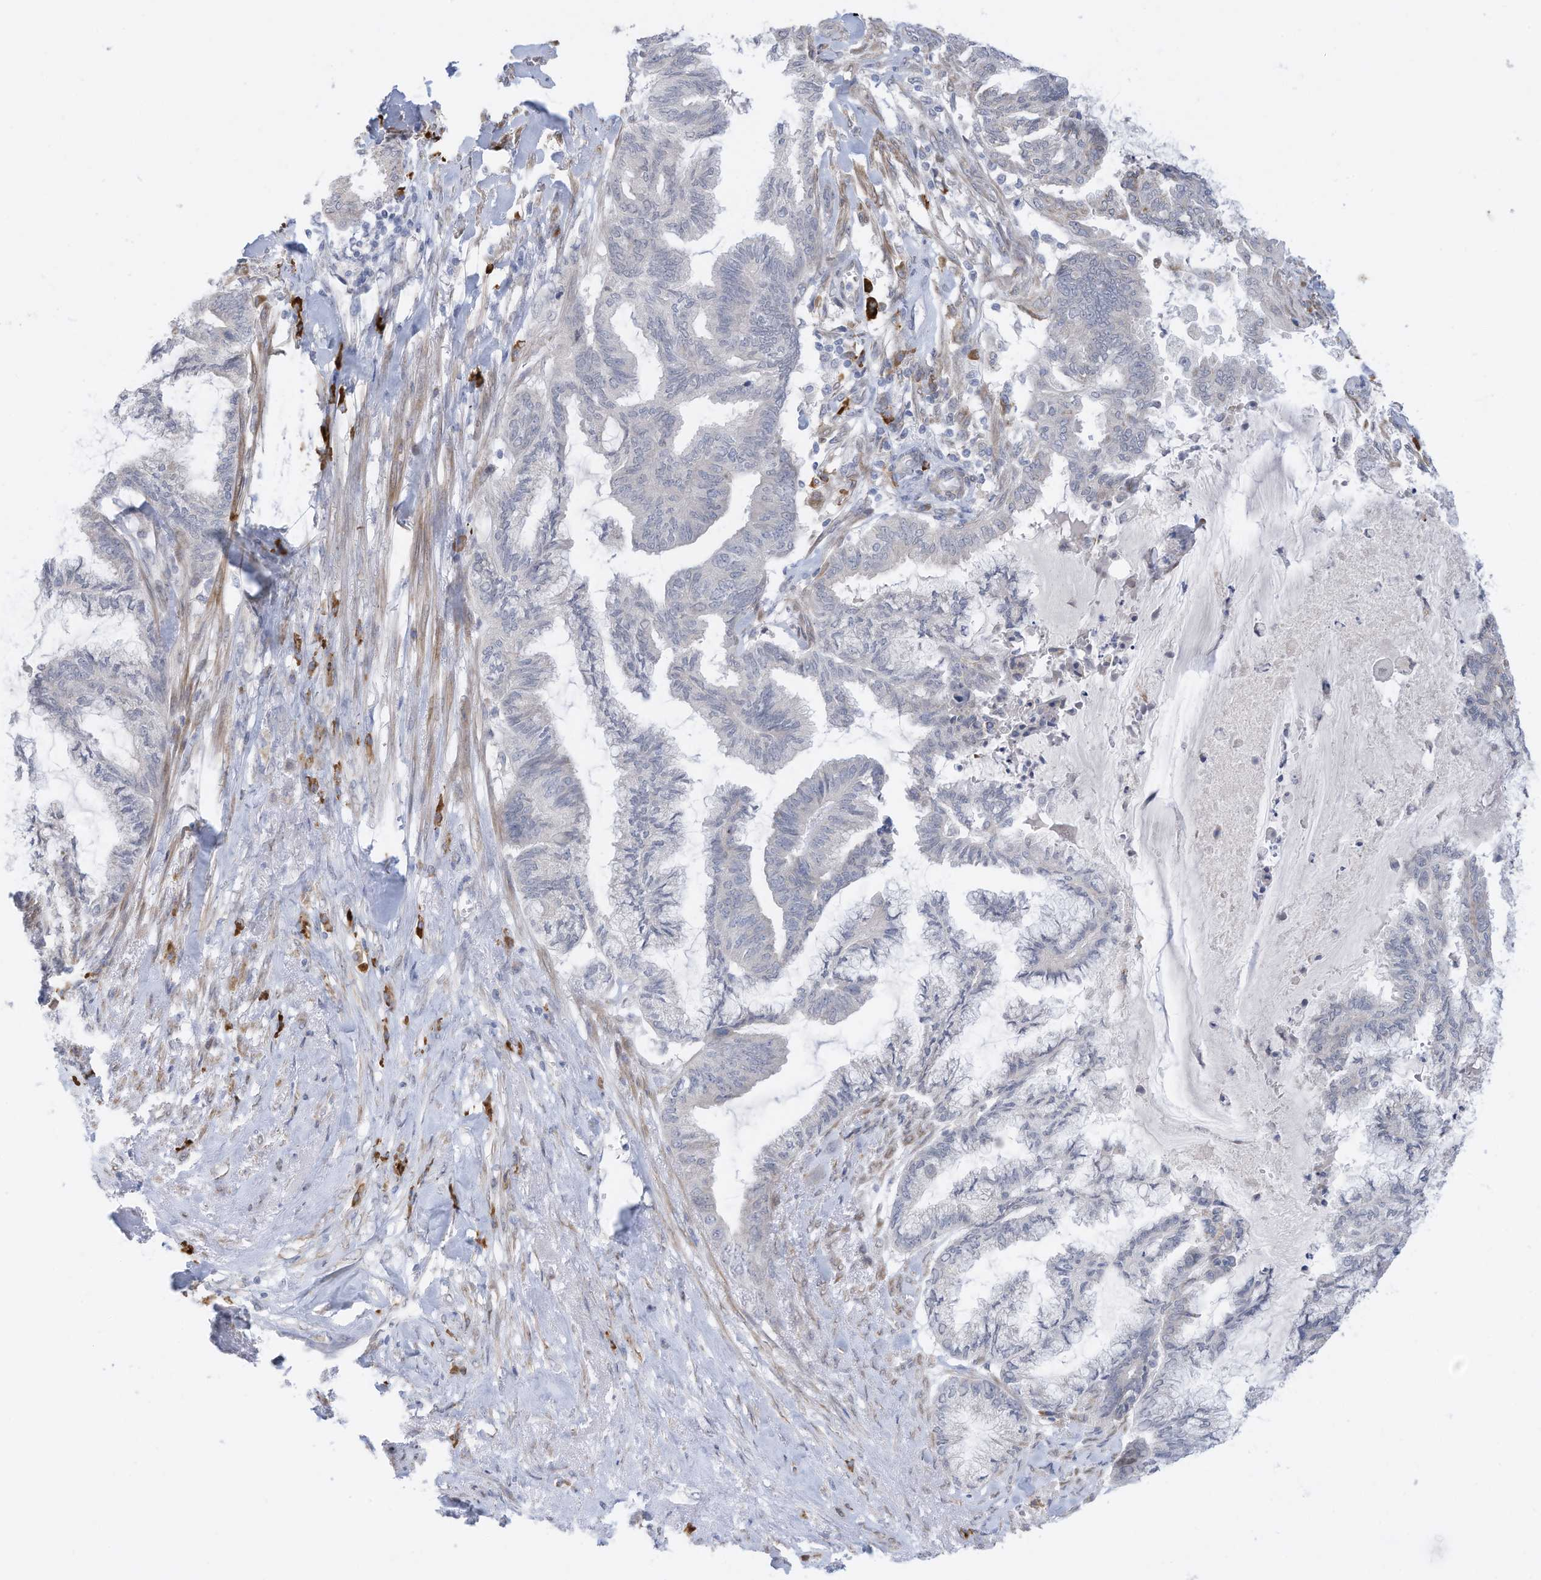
{"staining": {"intensity": "negative", "quantity": "none", "location": "none"}, "tissue": "endometrial cancer", "cell_type": "Tumor cells", "image_type": "cancer", "snomed": [{"axis": "morphology", "description": "Adenocarcinoma, NOS"}, {"axis": "topography", "description": "Endometrium"}], "caption": "Immunohistochemical staining of endometrial cancer (adenocarcinoma) shows no significant staining in tumor cells.", "gene": "ZNF292", "patient": {"sex": "female", "age": 86}}